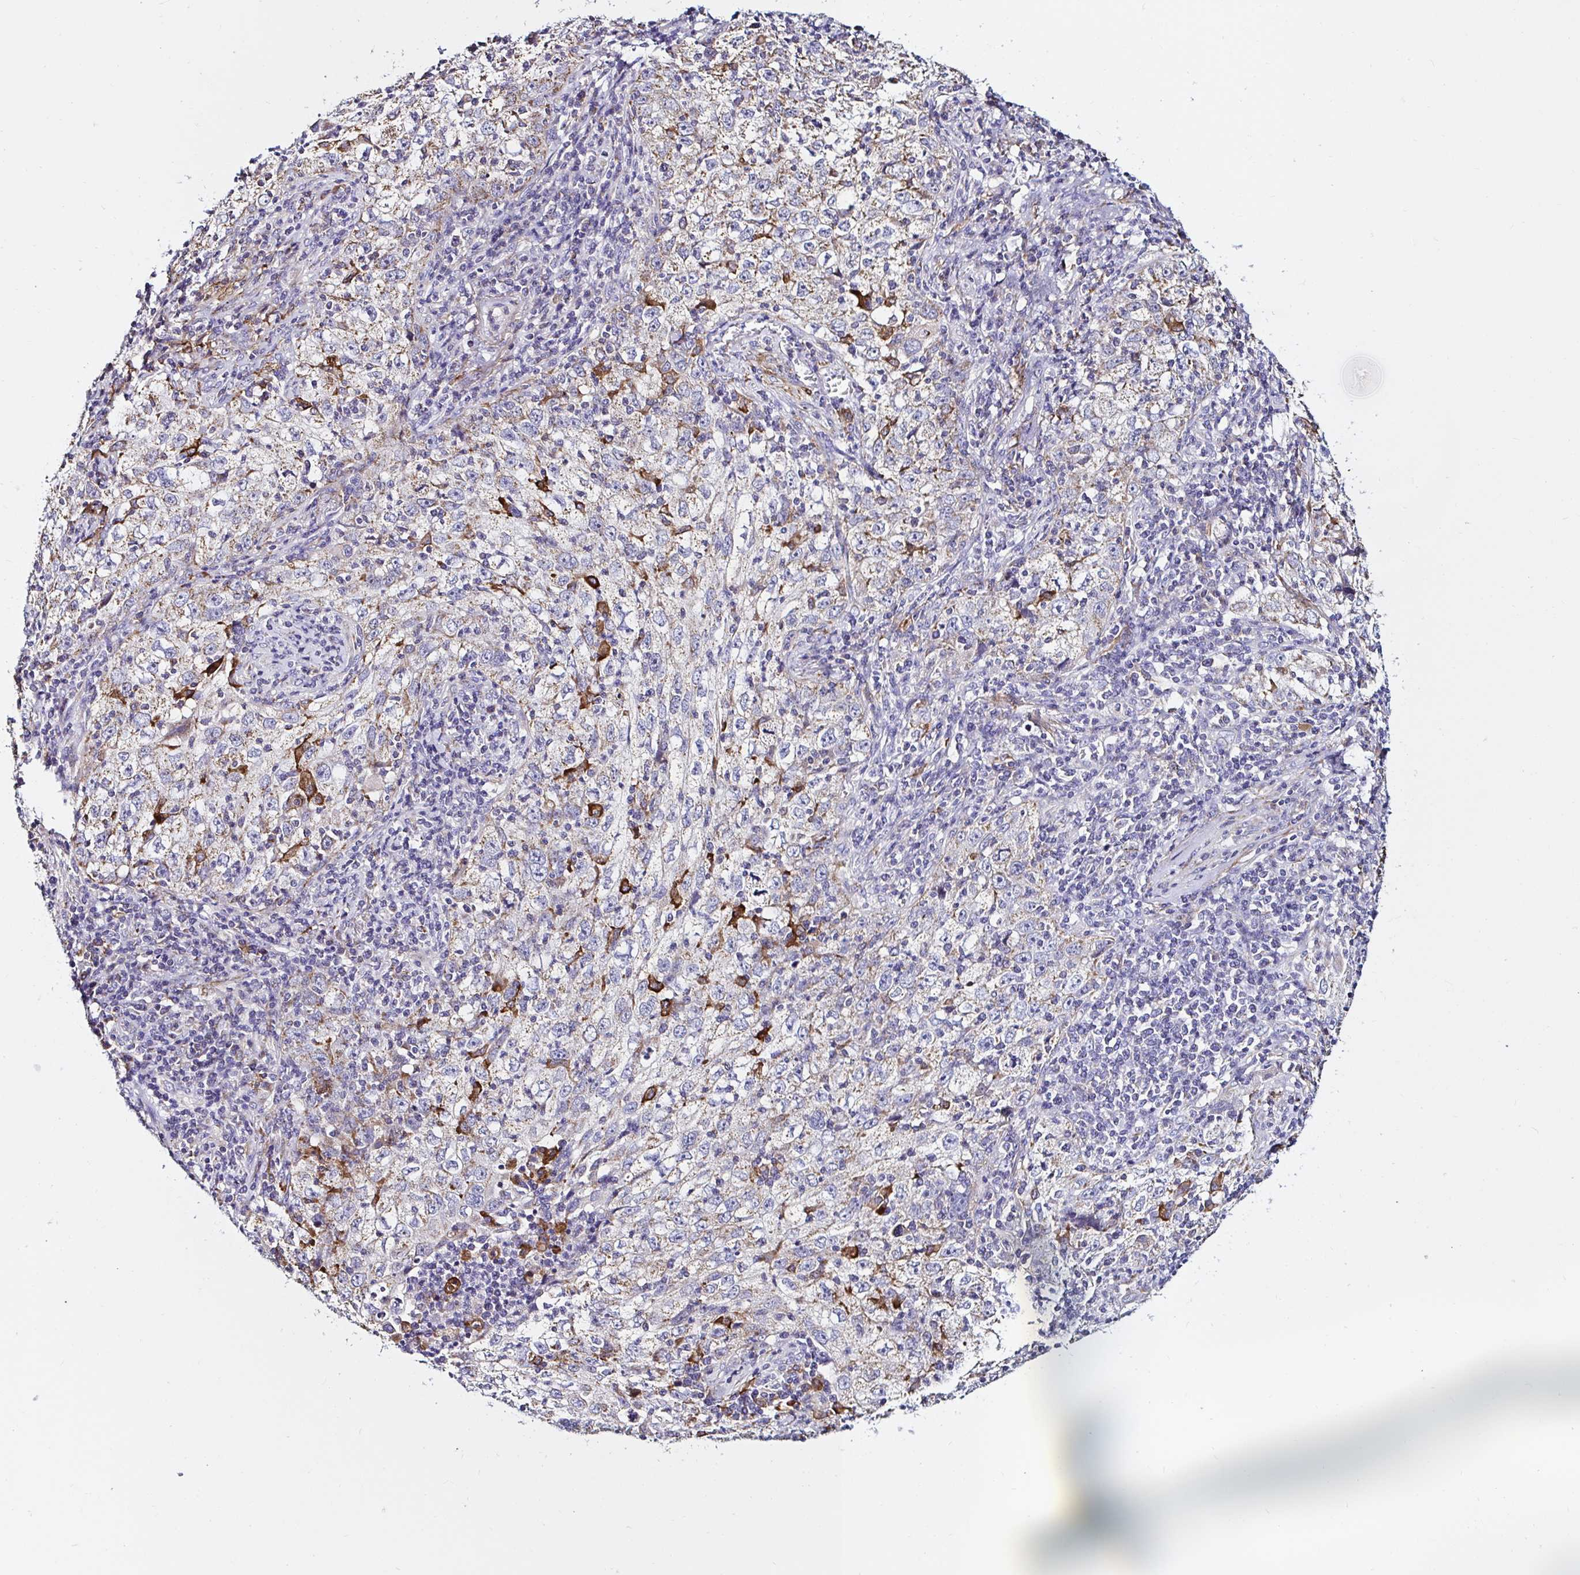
{"staining": {"intensity": "strong", "quantity": "<25%", "location": "cytoplasmic/membranous"}, "tissue": "lung cancer", "cell_type": "Tumor cells", "image_type": "cancer", "snomed": [{"axis": "morphology", "description": "Squamous cell carcinoma, NOS"}, {"axis": "topography", "description": "Lung"}], "caption": "Lung cancer stained with a protein marker demonstrates strong staining in tumor cells.", "gene": "MSR1", "patient": {"sex": "male", "age": 71}}